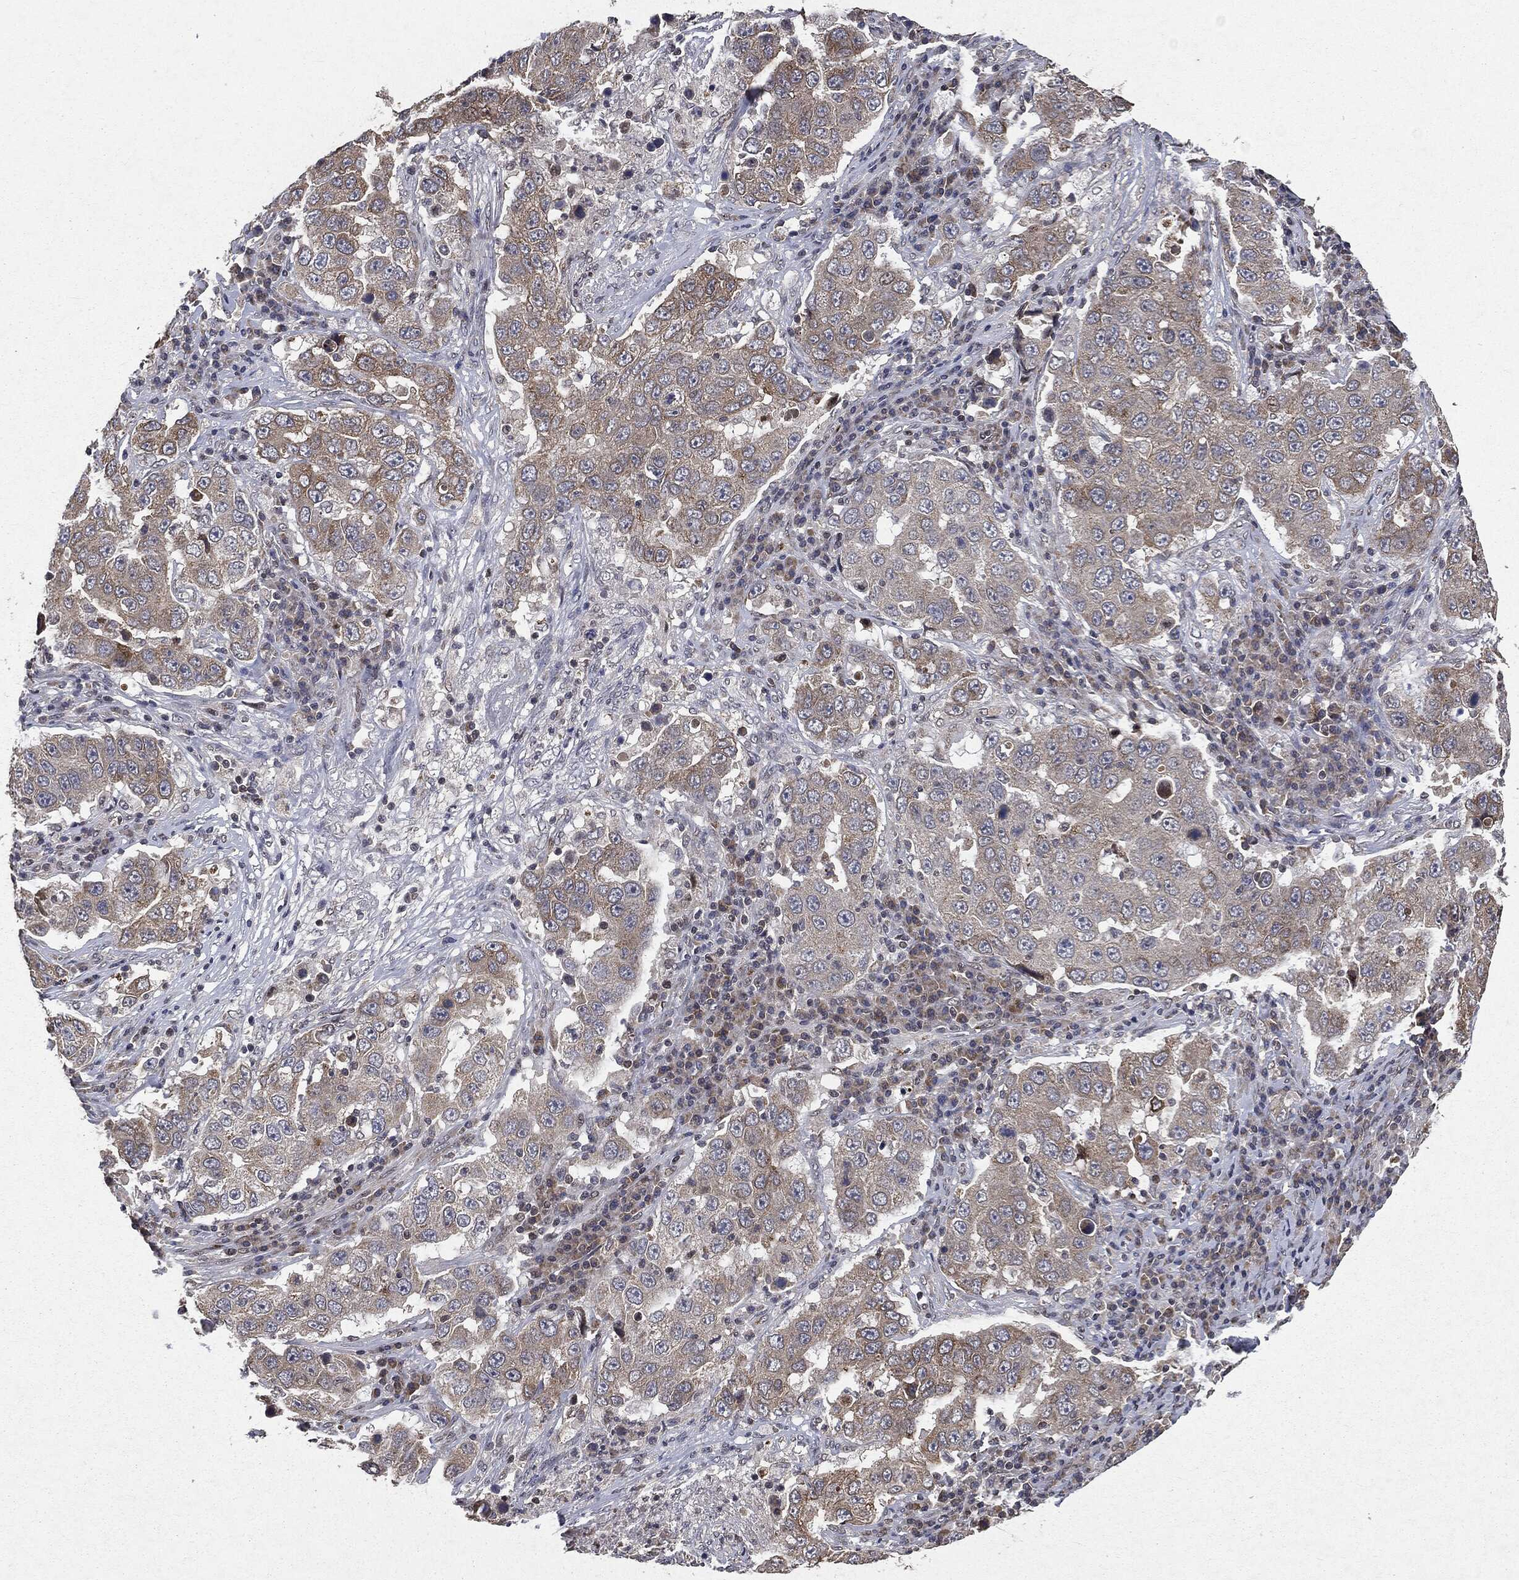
{"staining": {"intensity": "weak", "quantity": "25%-75%", "location": "cytoplasmic/membranous"}, "tissue": "lung cancer", "cell_type": "Tumor cells", "image_type": "cancer", "snomed": [{"axis": "morphology", "description": "Adenocarcinoma, NOS"}, {"axis": "topography", "description": "Lung"}], "caption": "This micrograph shows lung adenocarcinoma stained with immunohistochemistry (IHC) to label a protein in brown. The cytoplasmic/membranous of tumor cells show weak positivity for the protein. Nuclei are counter-stained blue.", "gene": "PLPPR2", "patient": {"sex": "male", "age": 73}}